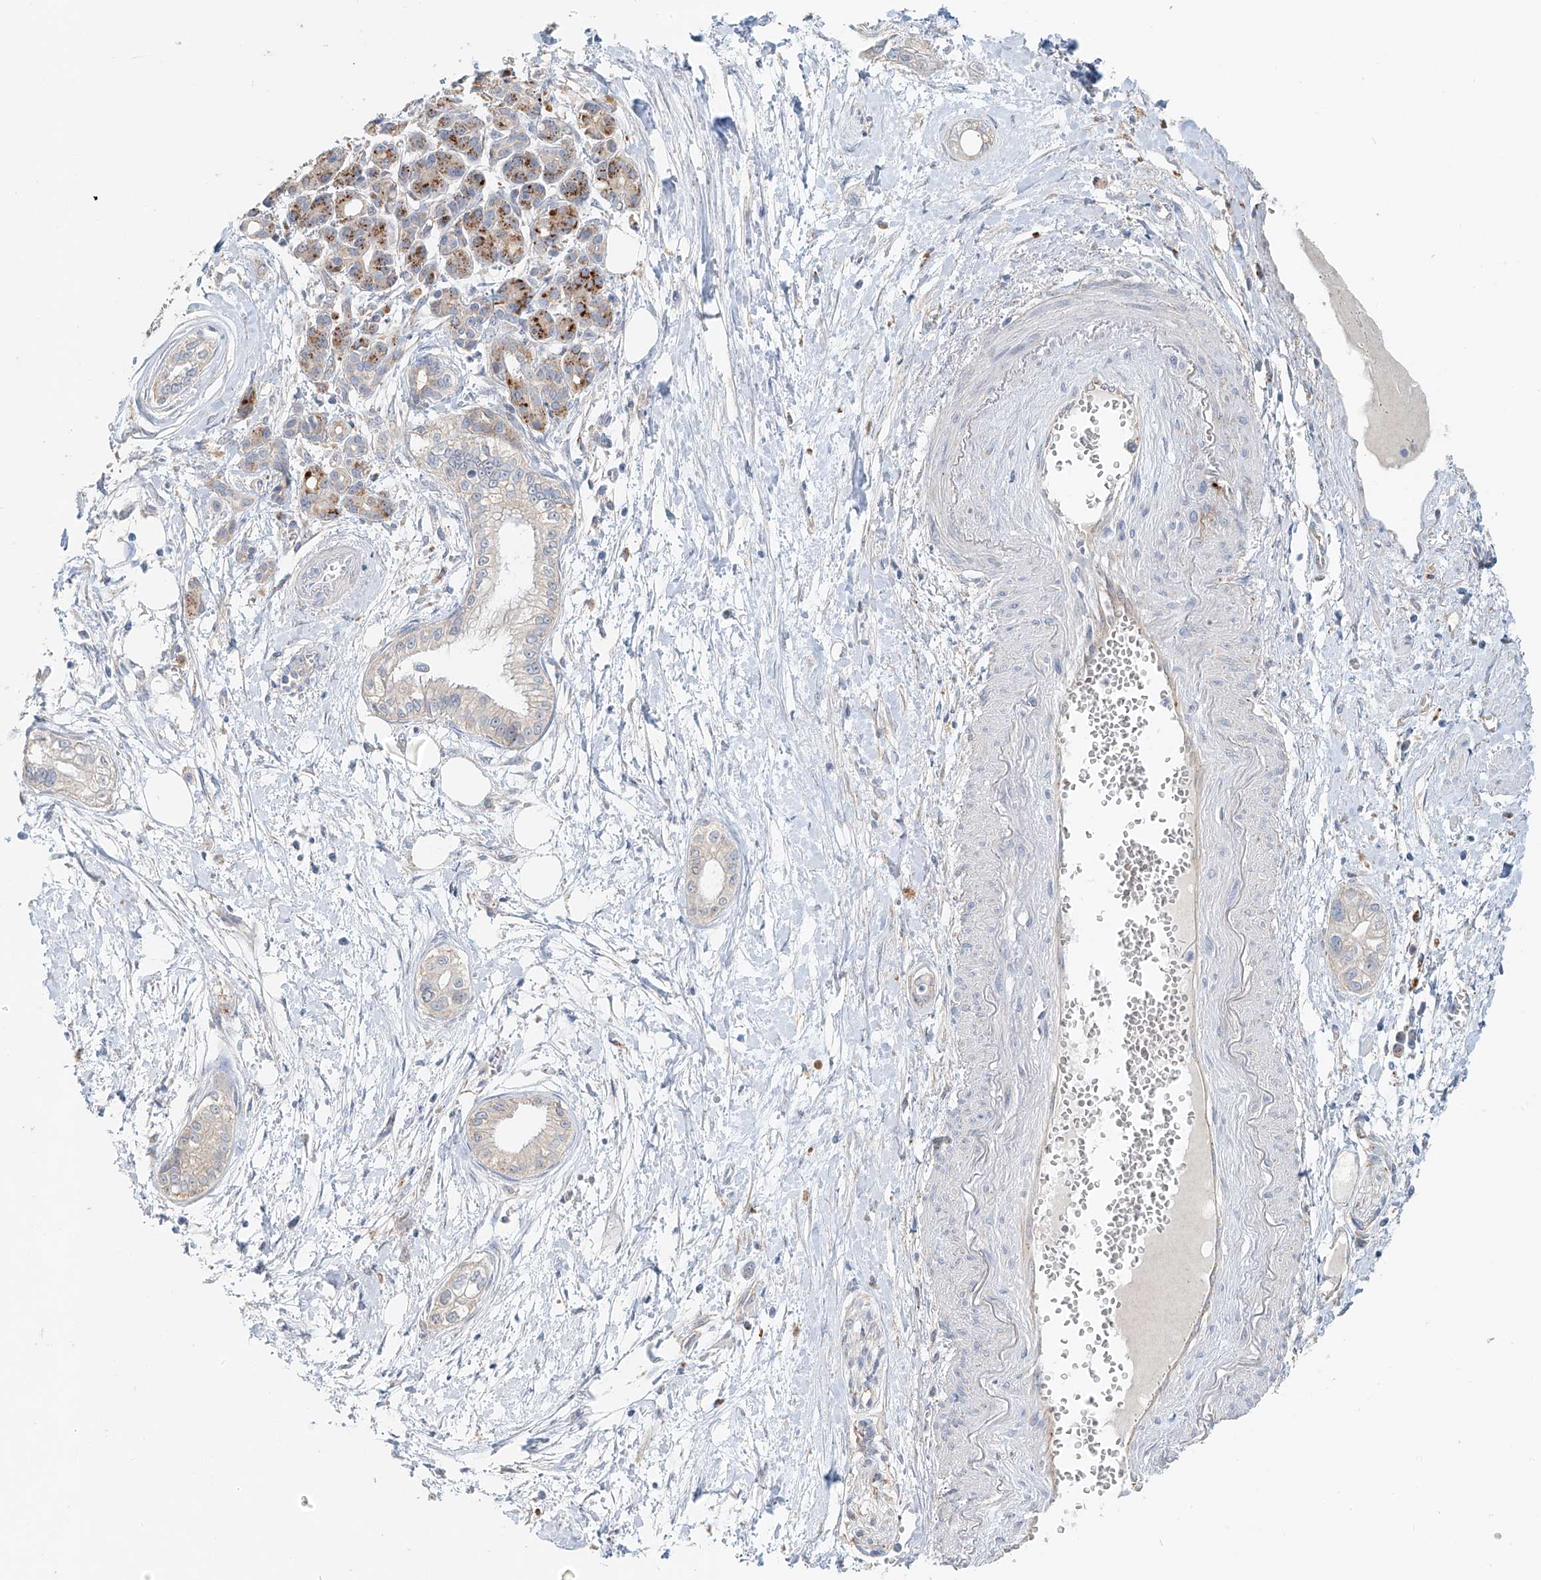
{"staining": {"intensity": "negative", "quantity": "none", "location": "none"}, "tissue": "pancreatic cancer", "cell_type": "Tumor cells", "image_type": "cancer", "snomed": [{"axis": "morphology", "description": "Adenocarcinoma, NOS"}, {"axis": "topography", "description": "Pancreas"}], "caption": "This is an IHC micrograph of human pancreatic cancer (adenocarcinoma). There is no staining in tumor cells.", "gene": "TRIM47", "patient": {"sex": "male", "age": 68}}